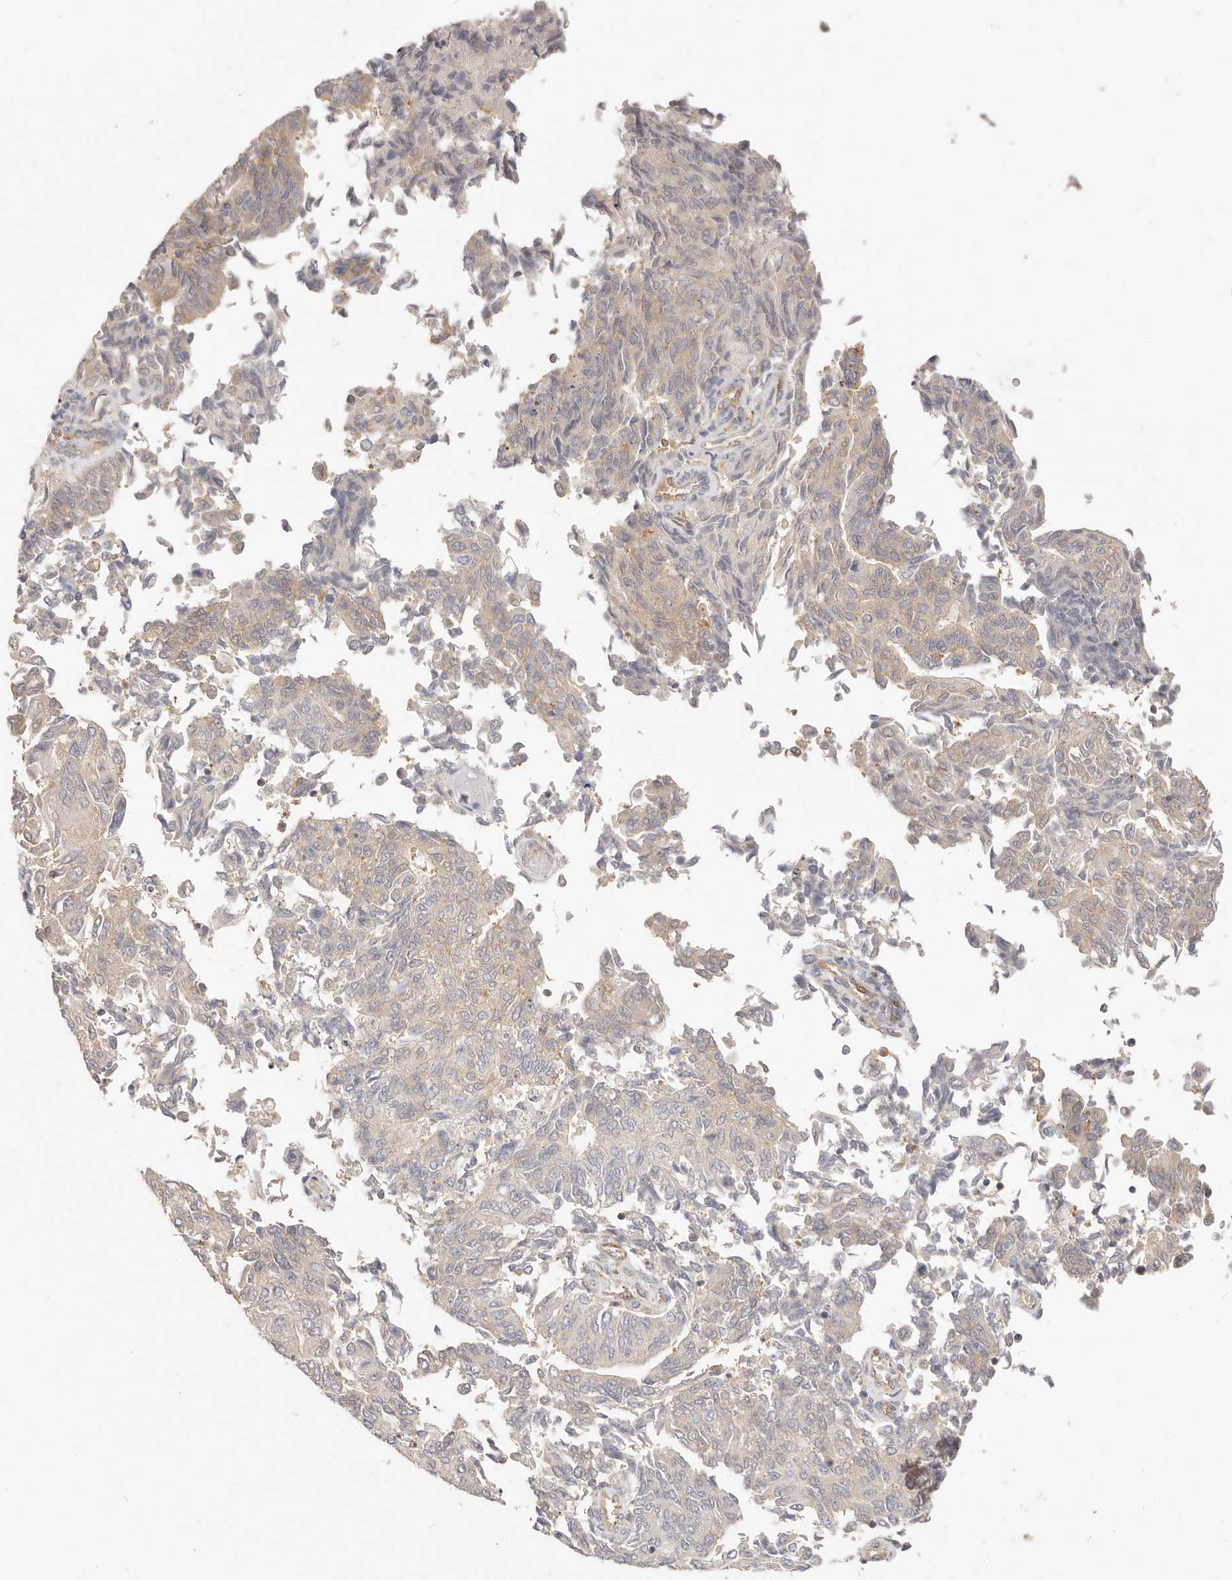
{"staining": {"intensity": "weak", "quantity": "<25%", "location": "cytoplasmic/membranous"}, "tissue": "endometrial cancer", "cell_type": "Tumor cells", "image_type": "cancer", "snomed": [{"axis": "morphology", "description": "Adenocarcinoma, NOS"}, {"axis": "topography", "description": "Endometrium"}], "caption": "IHC micrograph of neoplastic tissue: human endometrial adenocarcinoma stained with DAB exhibits no significant protein staining in tumor cells. (Stains: DAB (3,3'-diaminobenzidine) immunohistochemistry with hematoxylin counter stain, Microscopy: brightfield microscopy at high magnification).", "gene": "DTNBP1", "patient": {"sex": "female", "age": 80}}